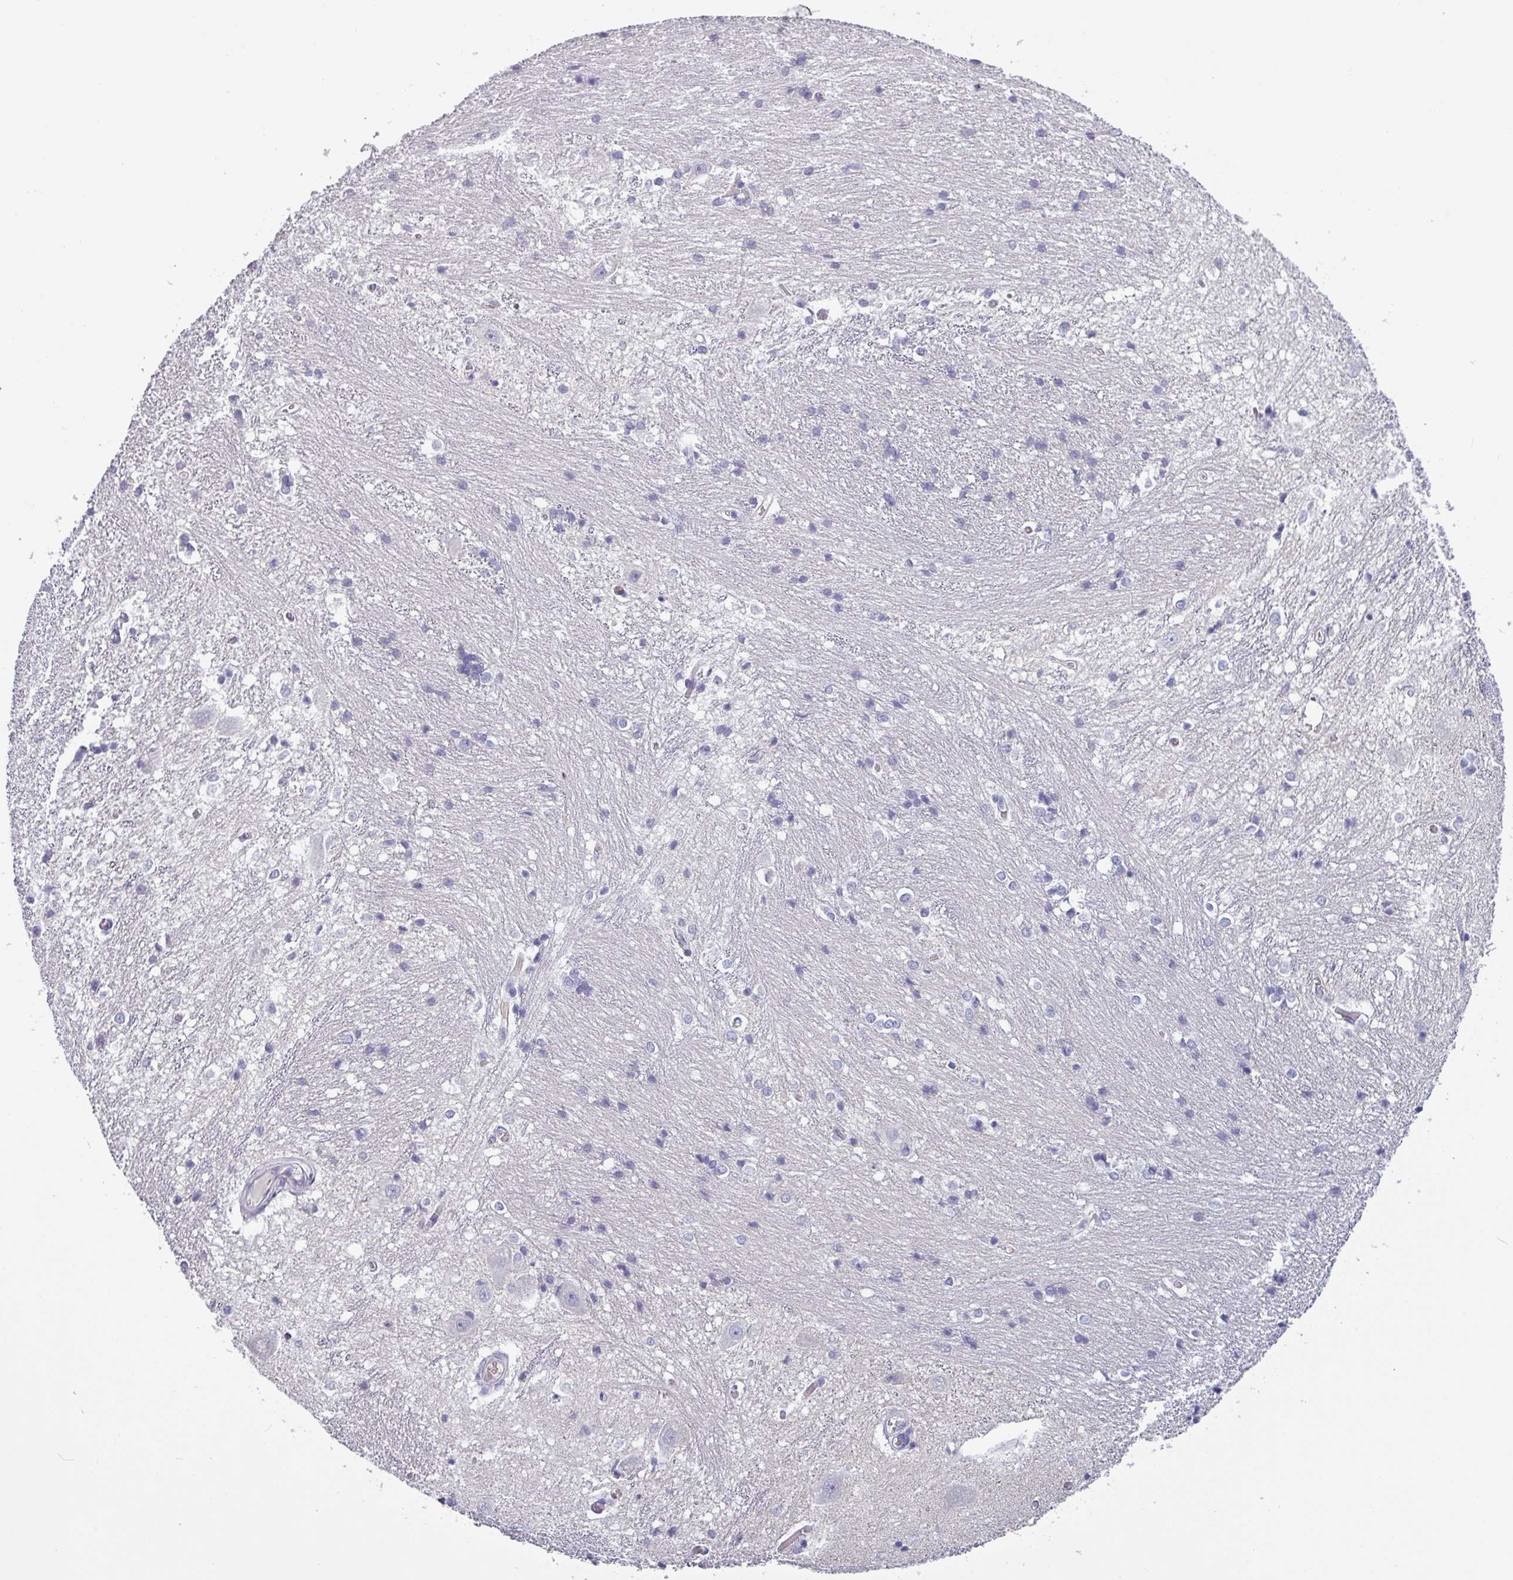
{"staining": {"intensity": "negative", "quantity": "none", "location": "none"}, "tissue": "caudate", "cell_type": "Glial cells", "image_type": "normal", "snomed": [{"axis": "morphology", "description": "Normal tissue, NOS"}, {"axis": "topography", "description": "Lateral ventricle wall"}], "caption": "Immunohistochemical staining of benign human caudate shows no significant staining in glial cells. The staining is performed using DAB brown chromogen with nuclei counter-stained in using hematoxylin.", "gene": "SLC26A9", "patient": {"sex": "male", "age": 37}}